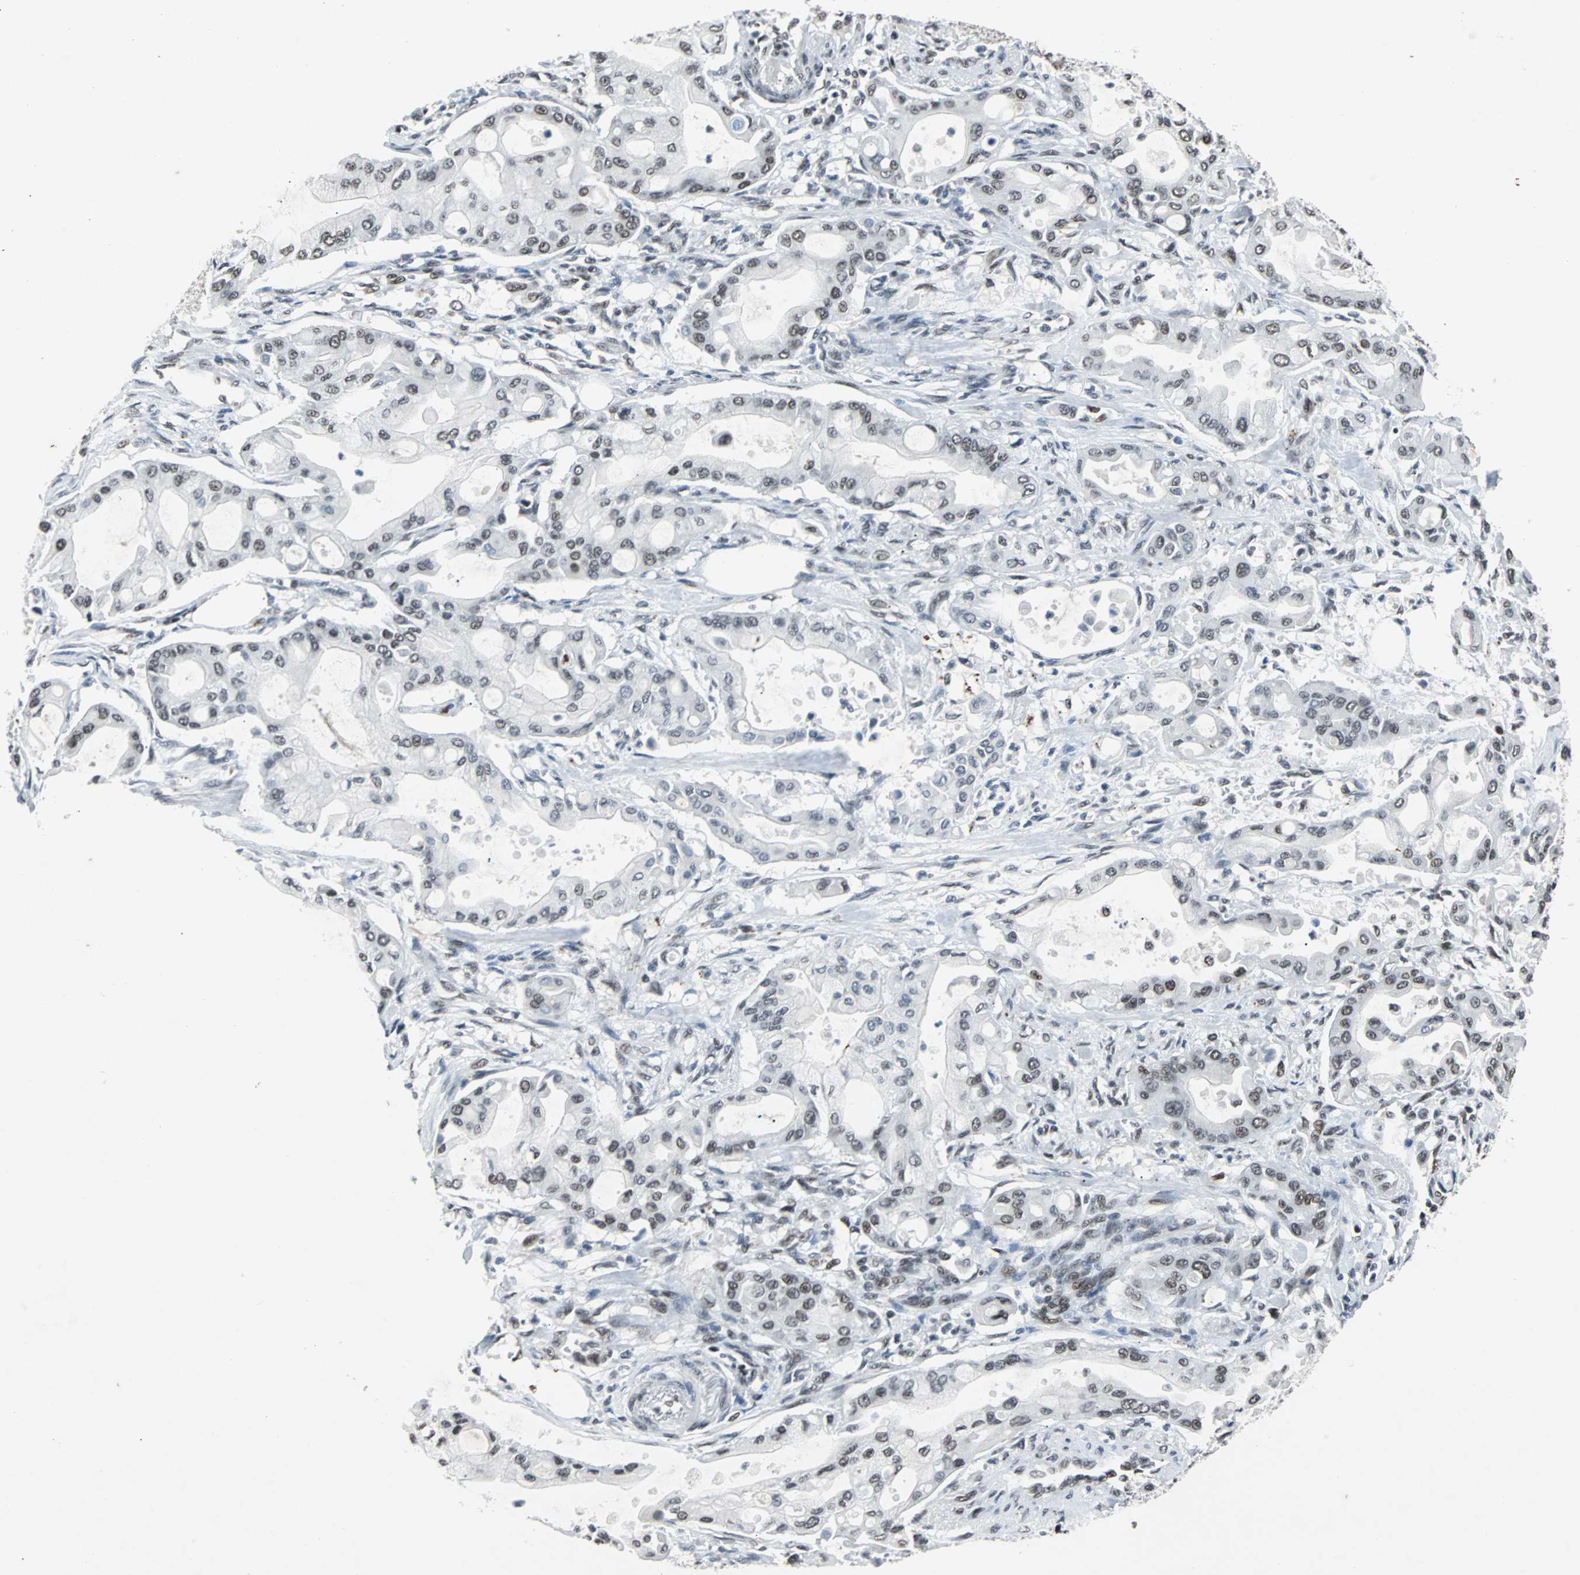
{"staining": {"intensity": "moderate", "quantity": "25%-75%", "location": "nuclear"}, "tissue": "pancreatic cancer", "cell_type": "Tumor cells", "image_type": "cancer", "snomed": [{"axis": "morphology", "description": "Adenocarcinoma, NOS"}, {"axis": "morphology", "description": "Adenocarcinoma, metastatic, NOS"}, {"axis": "topography", "description": "Lymph node"}, {"axis": "topography", "description": "Pancreas"}, {"axis": "topography", "description": "Duodenum"}], "caption": "A micrograph showing moderate nuclear expression in about 25%-75% of tumor cells in pancreatic cancer, as visualized by brown immunohistochemical staining.", "gene": "GATAD2A", "patient": {"sex": "female", "age": 64}}